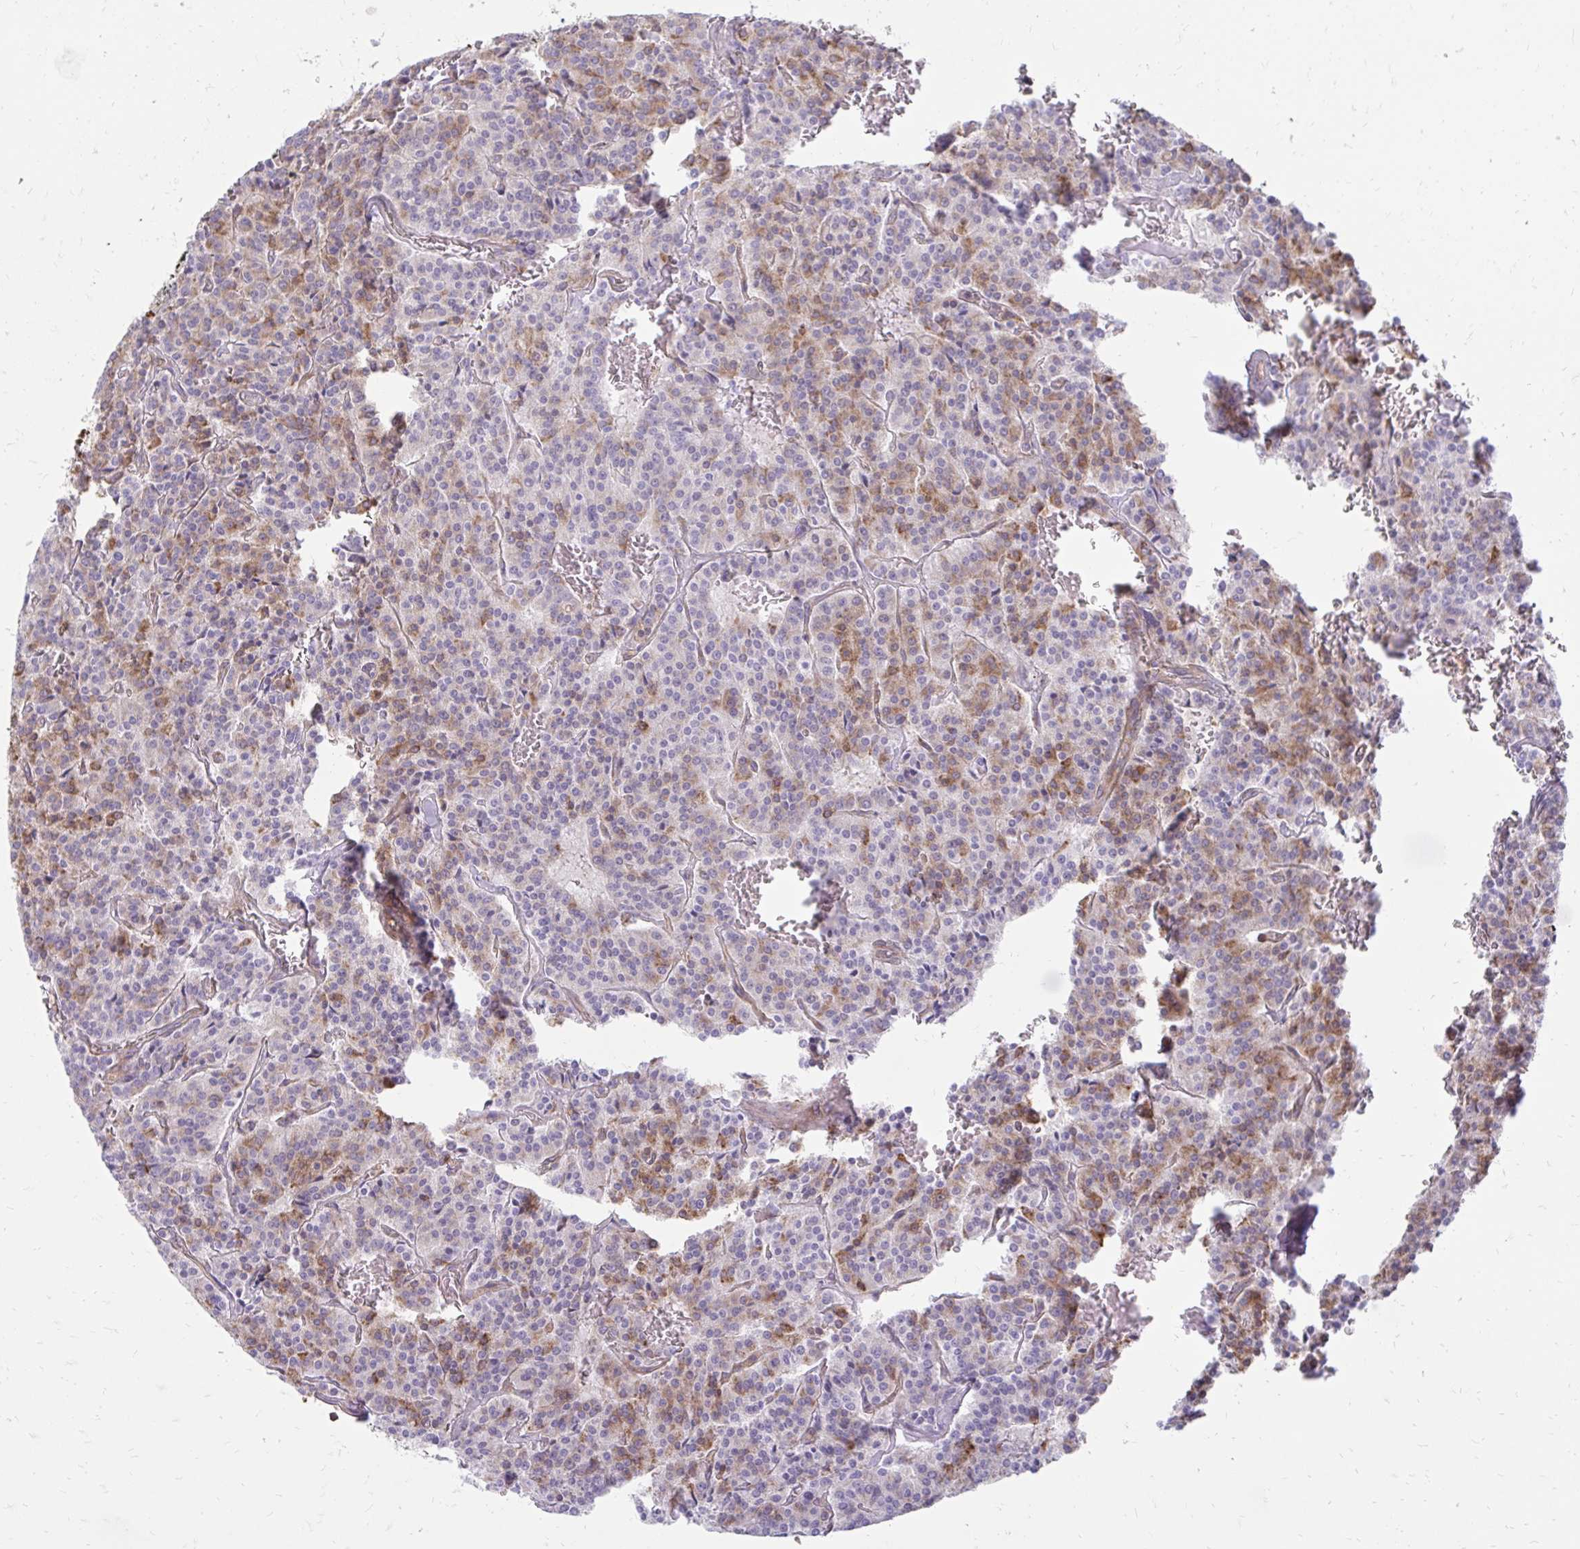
{"staining": {"intensity": "moderate", "quantity": "<25%", "location": "cytoplasmic/membranous"}, "tissue": "carcinoid", "cell_type": "Tumor cells", "image_type": "cancer", "snomed": [{"axis": "morphology", "description": "Carcinoid, malignant, NOS"}, {"axis": "topography", "description": "Lung"}], "caption": "Carcinoid stained with a protein marker reveals moderate staining in tumor cells.", "gene": "ASAP1", "patient": {"sex": "male", "age": 70}}